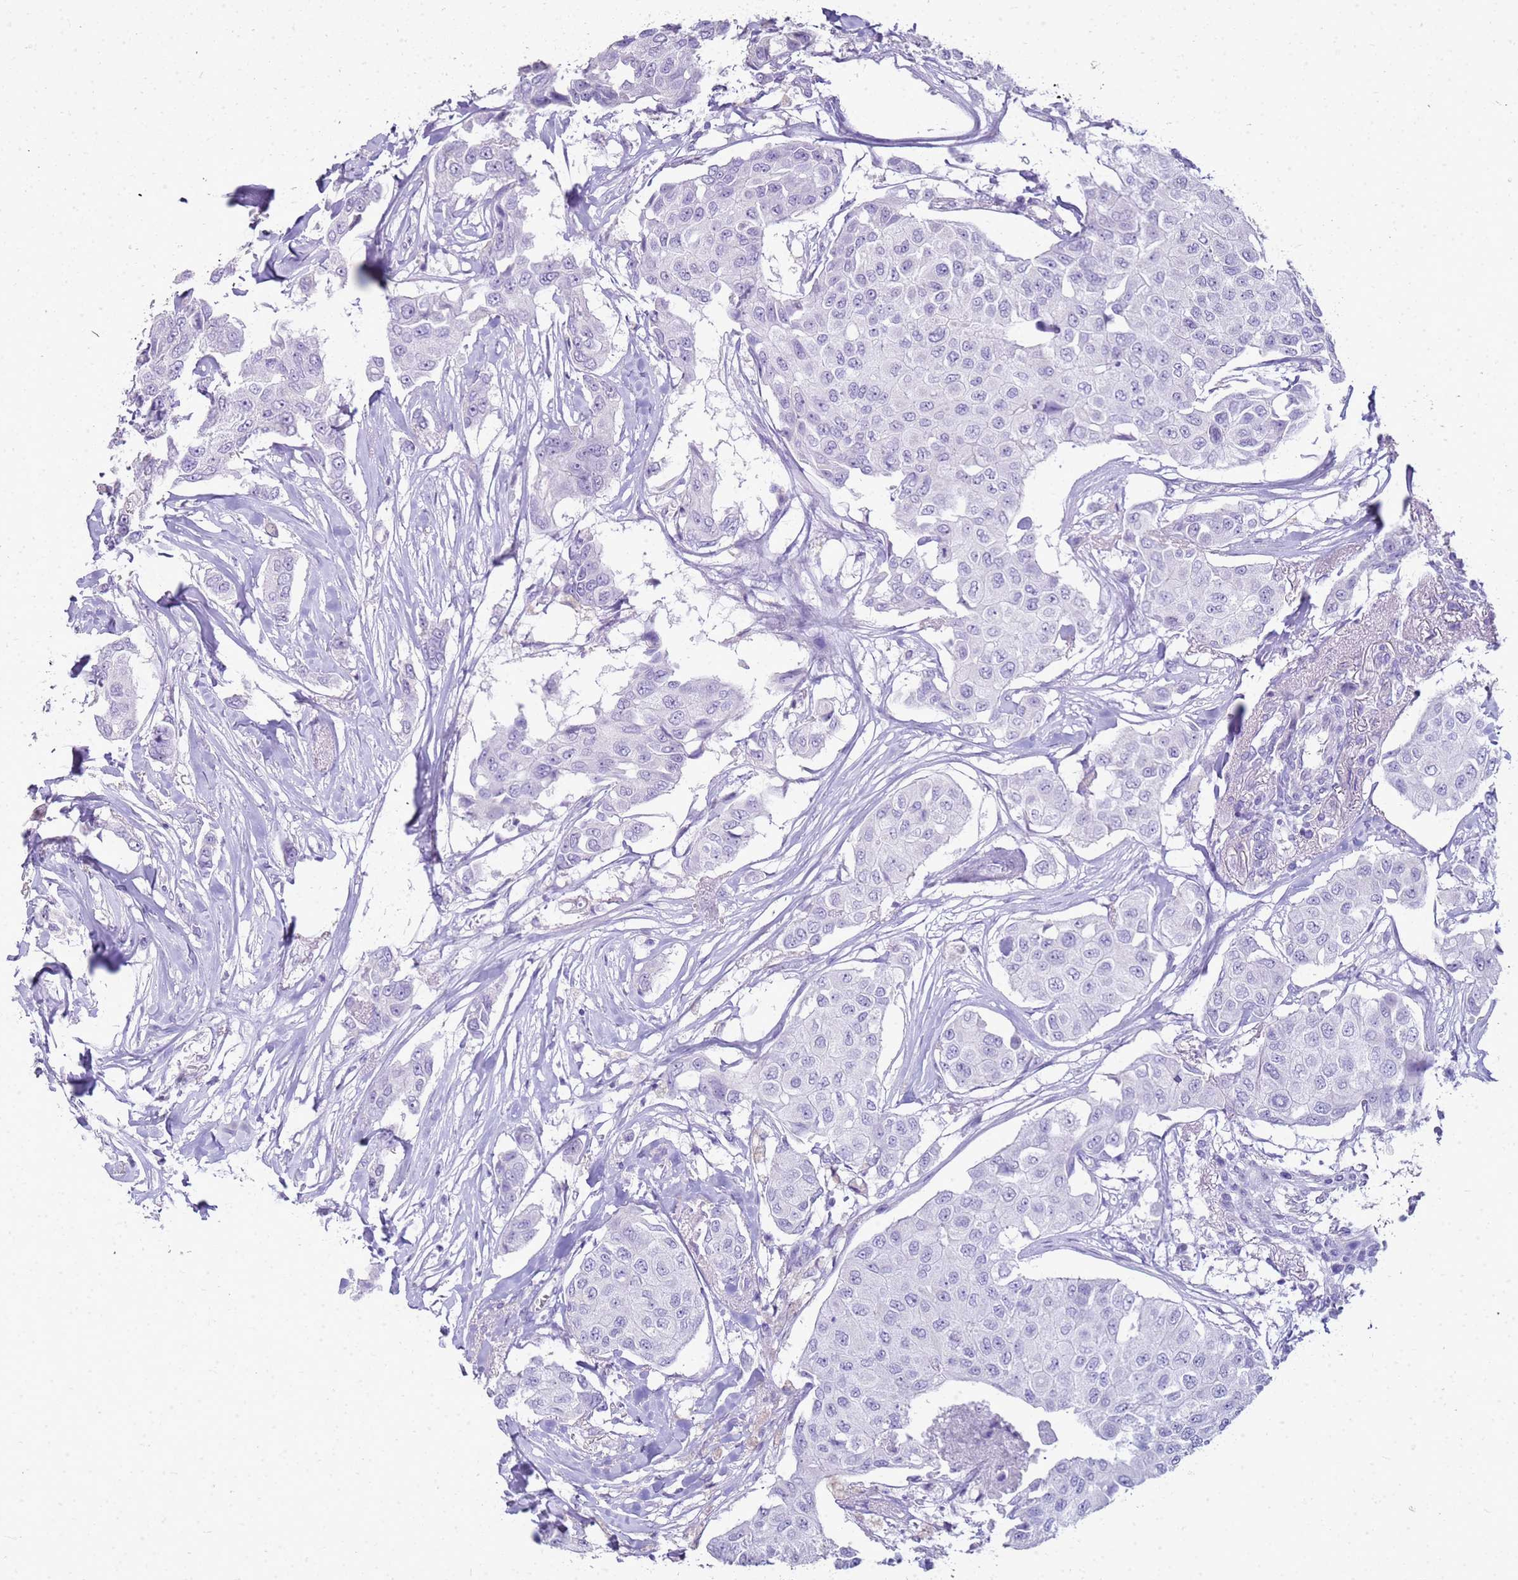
{"staining": {"intensity": "negative", "quantity": "none", "location": "none"}, "tissue": "breast cancer", "cell_type": "Tumor cells", "image_type": "cancer", "snomed": [{"axis": "morphology", "description": "Duct carcinoma"}, {"axis": "topography", "description": "Breast"}], "caption": "Immunohistochemistry (IHC) of invasive ductal carcinoma (breast) reveals no staining in tumor cells. (Stains: DAB immunohistochemistry (IHC) with hematoxylin counter stain, Microscopy: brightfield microscopy at high magnification).", "gene": "SULT1E1", "patient": {"sex": "female", "age": 80}}